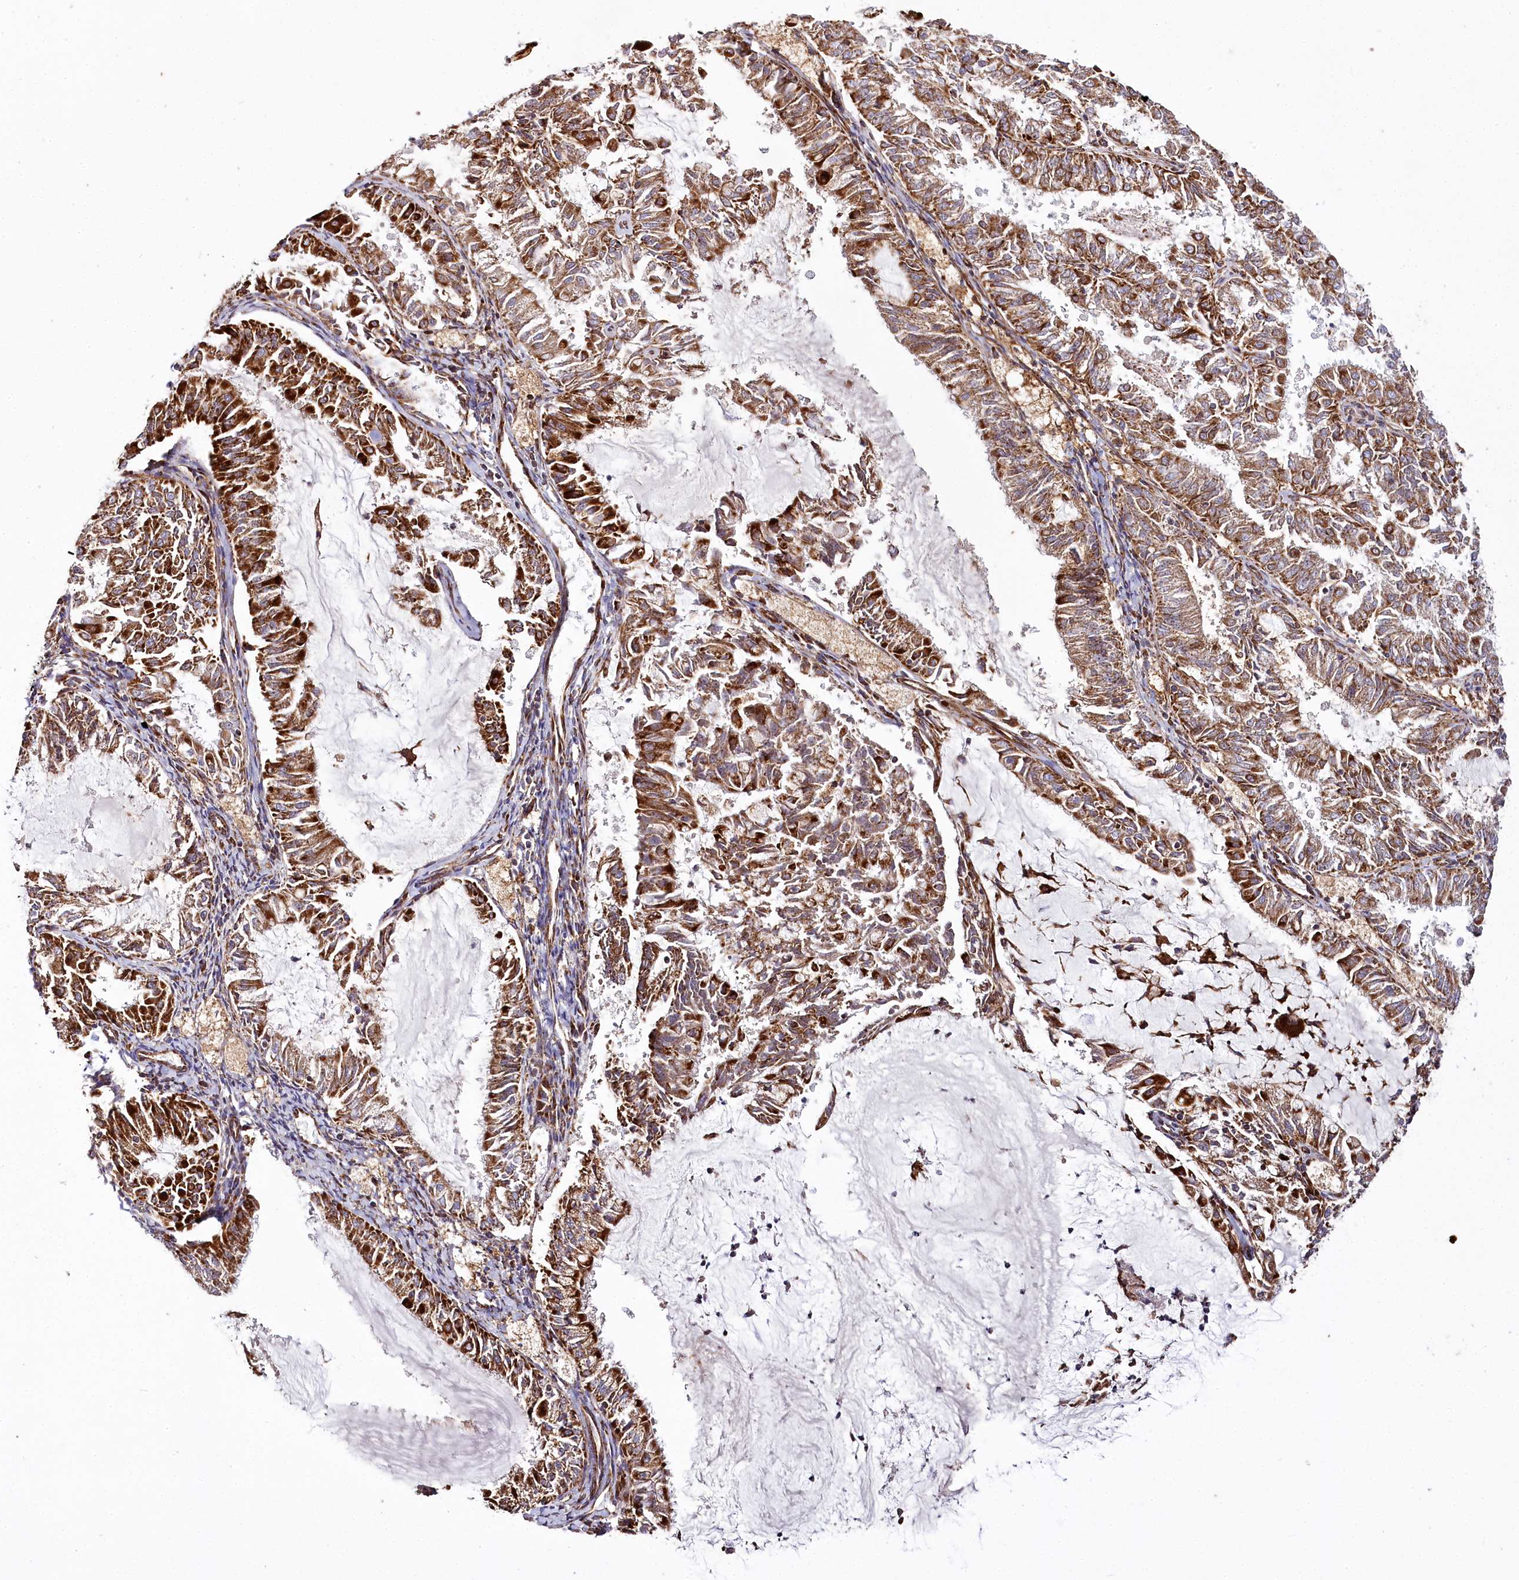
{"staining": {"intensity": "strong", "quantity": ">75%", "location": "cytoplasmic/membranous"}, "tissue": "endometrial cancer", "cell_type": "Tumor cells", "image_type": "cancer", "snomed": [{"axis": "morphology", "description": "Adenocarcinoma, NOS"}, {"axis": "topography", "description": "Endometrium"}], "caption": "Protein expression analysis of endometrial cancer shows strong cytoplasmic/membranous expression in approximately >75% of tumor cells.", "gene": "THUMPD3", "patient": {"sex": "female", "age": 57}}